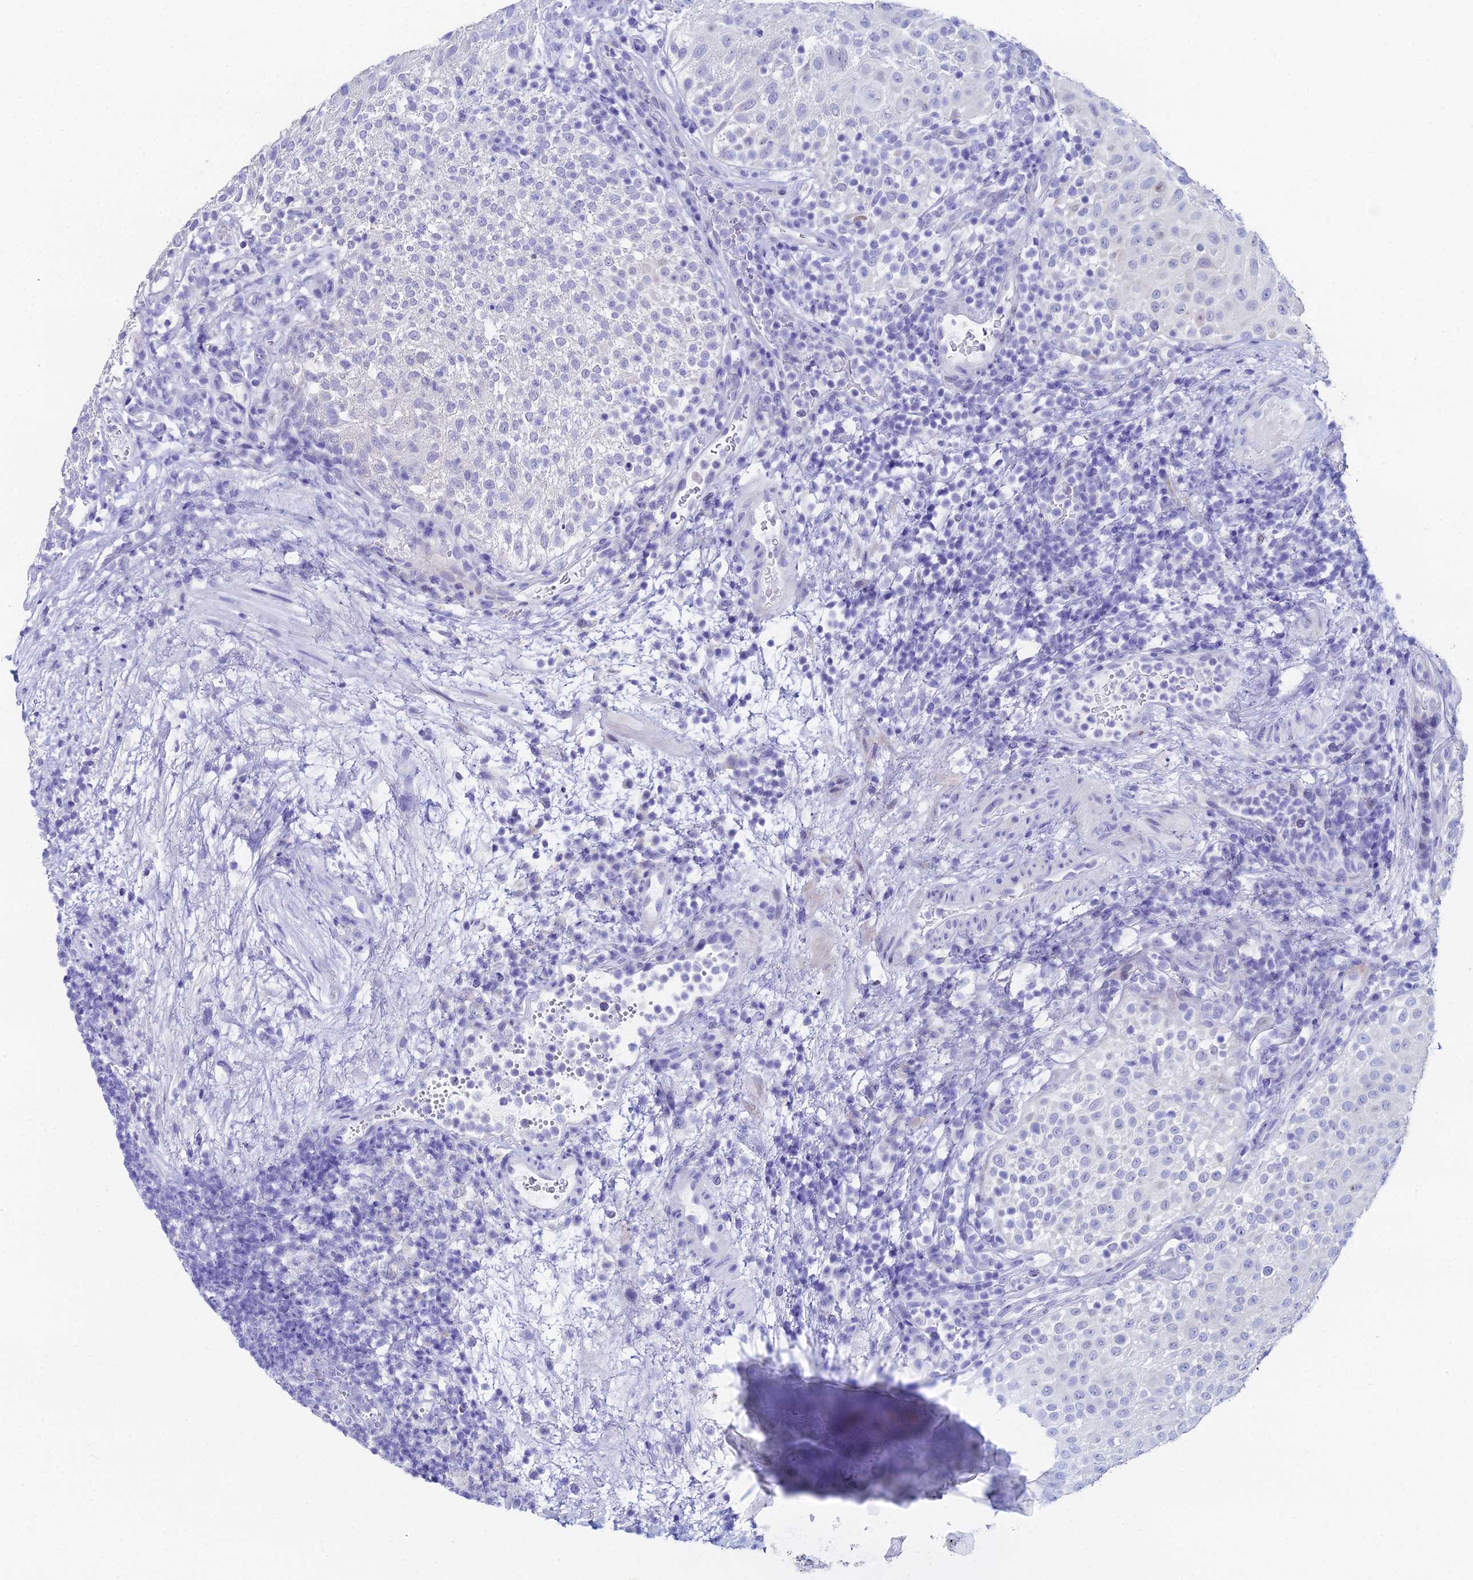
{"staining": {"intensity": "negative", "quantity": "none", "location": "none"}, "tissue": "urothelial cancer", "cell_type": "Tumor cells", "image_type": "cancer", "snomed": [{"axis": "morphology", "description": "Urothelial carcinoma, Low grade"}, {"axis": "topography", "description": "Urinary bladder"}], "caption": "The photomicrograph displays no staining of tumor cells in low-grade urothelial carcinoma.", "gene": "HSPA1L", "patient": {"sex": "male", "age": 78}}